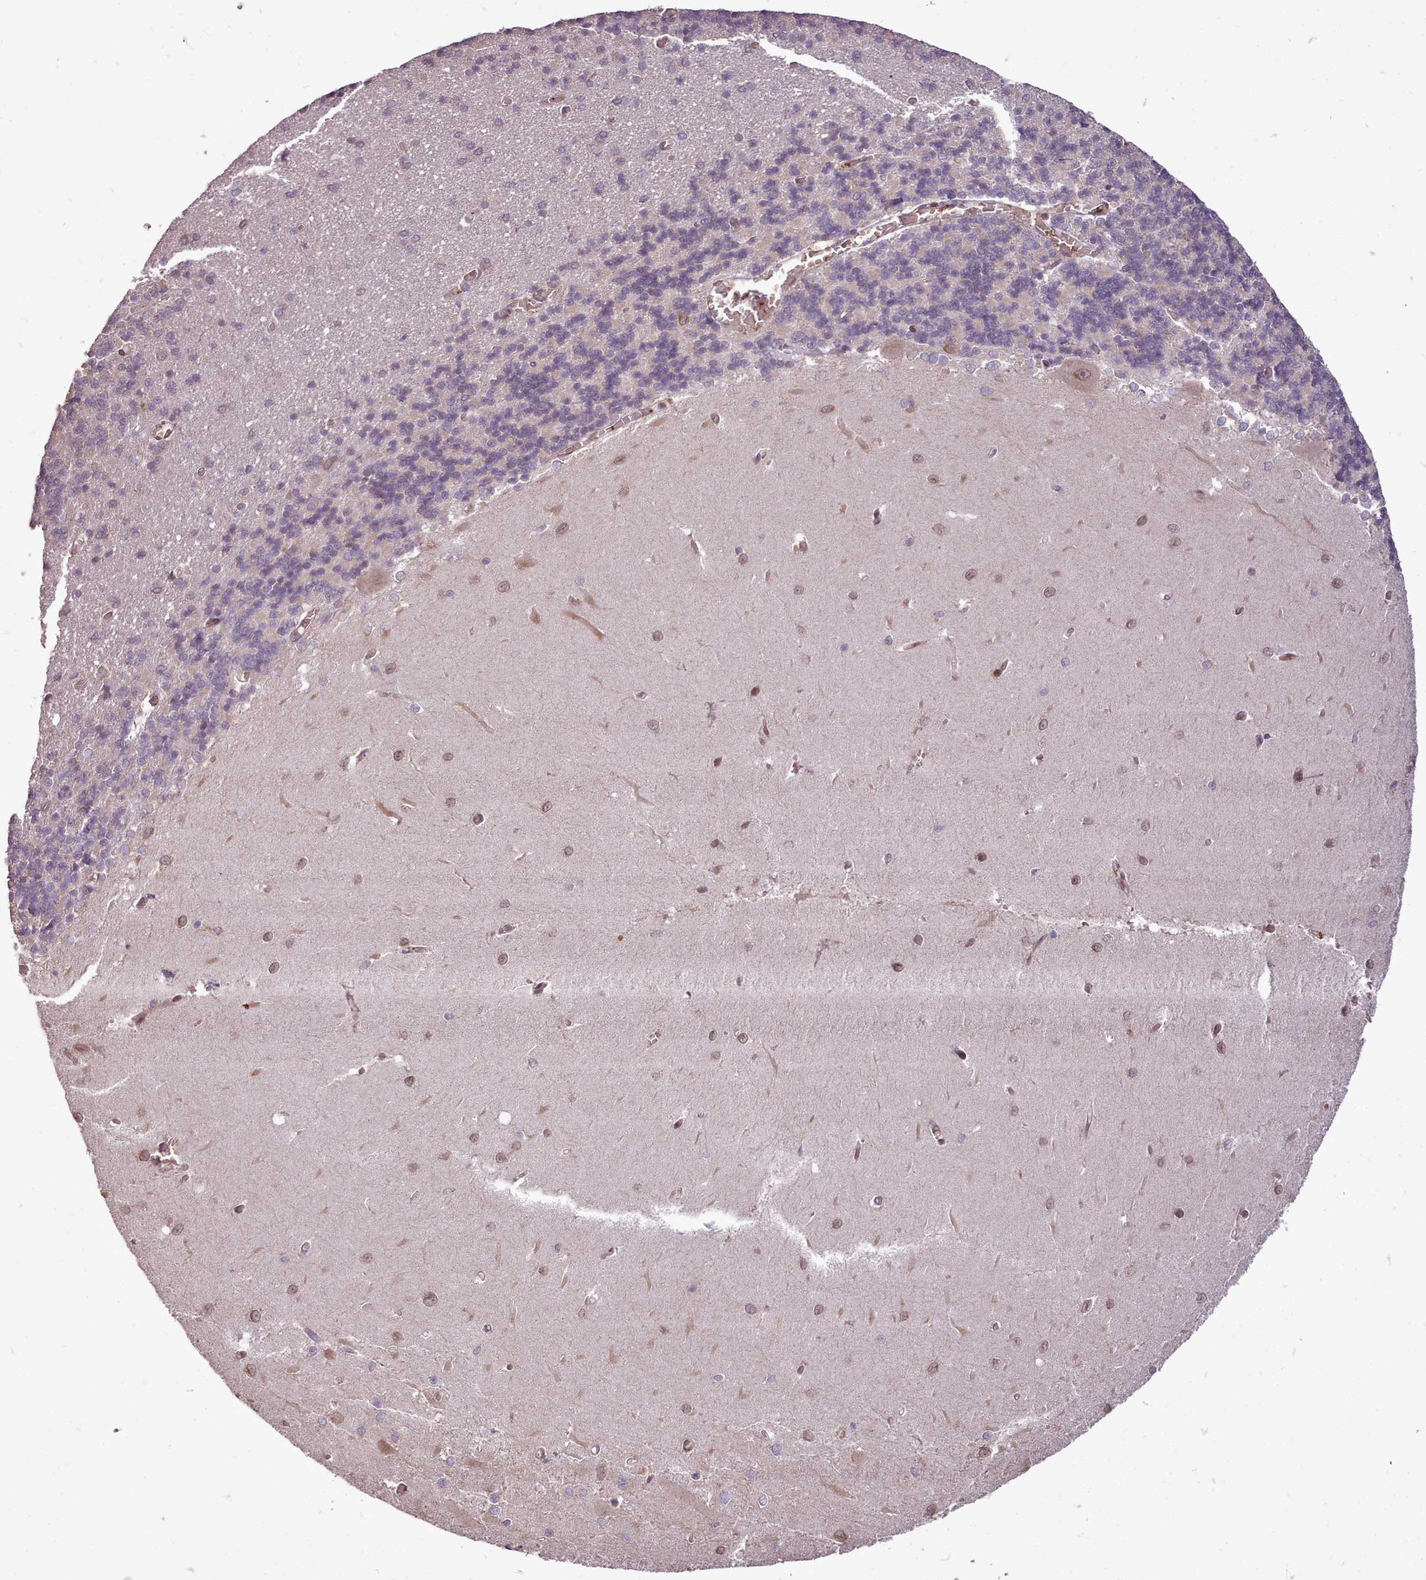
{"staining": {"intensity": "negative", "quantity": "none", "location": "none"}, "tissue": "cerebellum", "cell_type": "Cells in granular layer", "image_type": "normal", "snomed": [{"axis": "morphology", "description": "Normal tissue, NOS"}, {"axis": "topography", "description": "Cerebellum"}], "caption": "The IHC micrograph has no significant positivity in cells in granular layer of cerebellum.", "gene": "CABP1", "patient": {"sex": "male", "age": 37}}